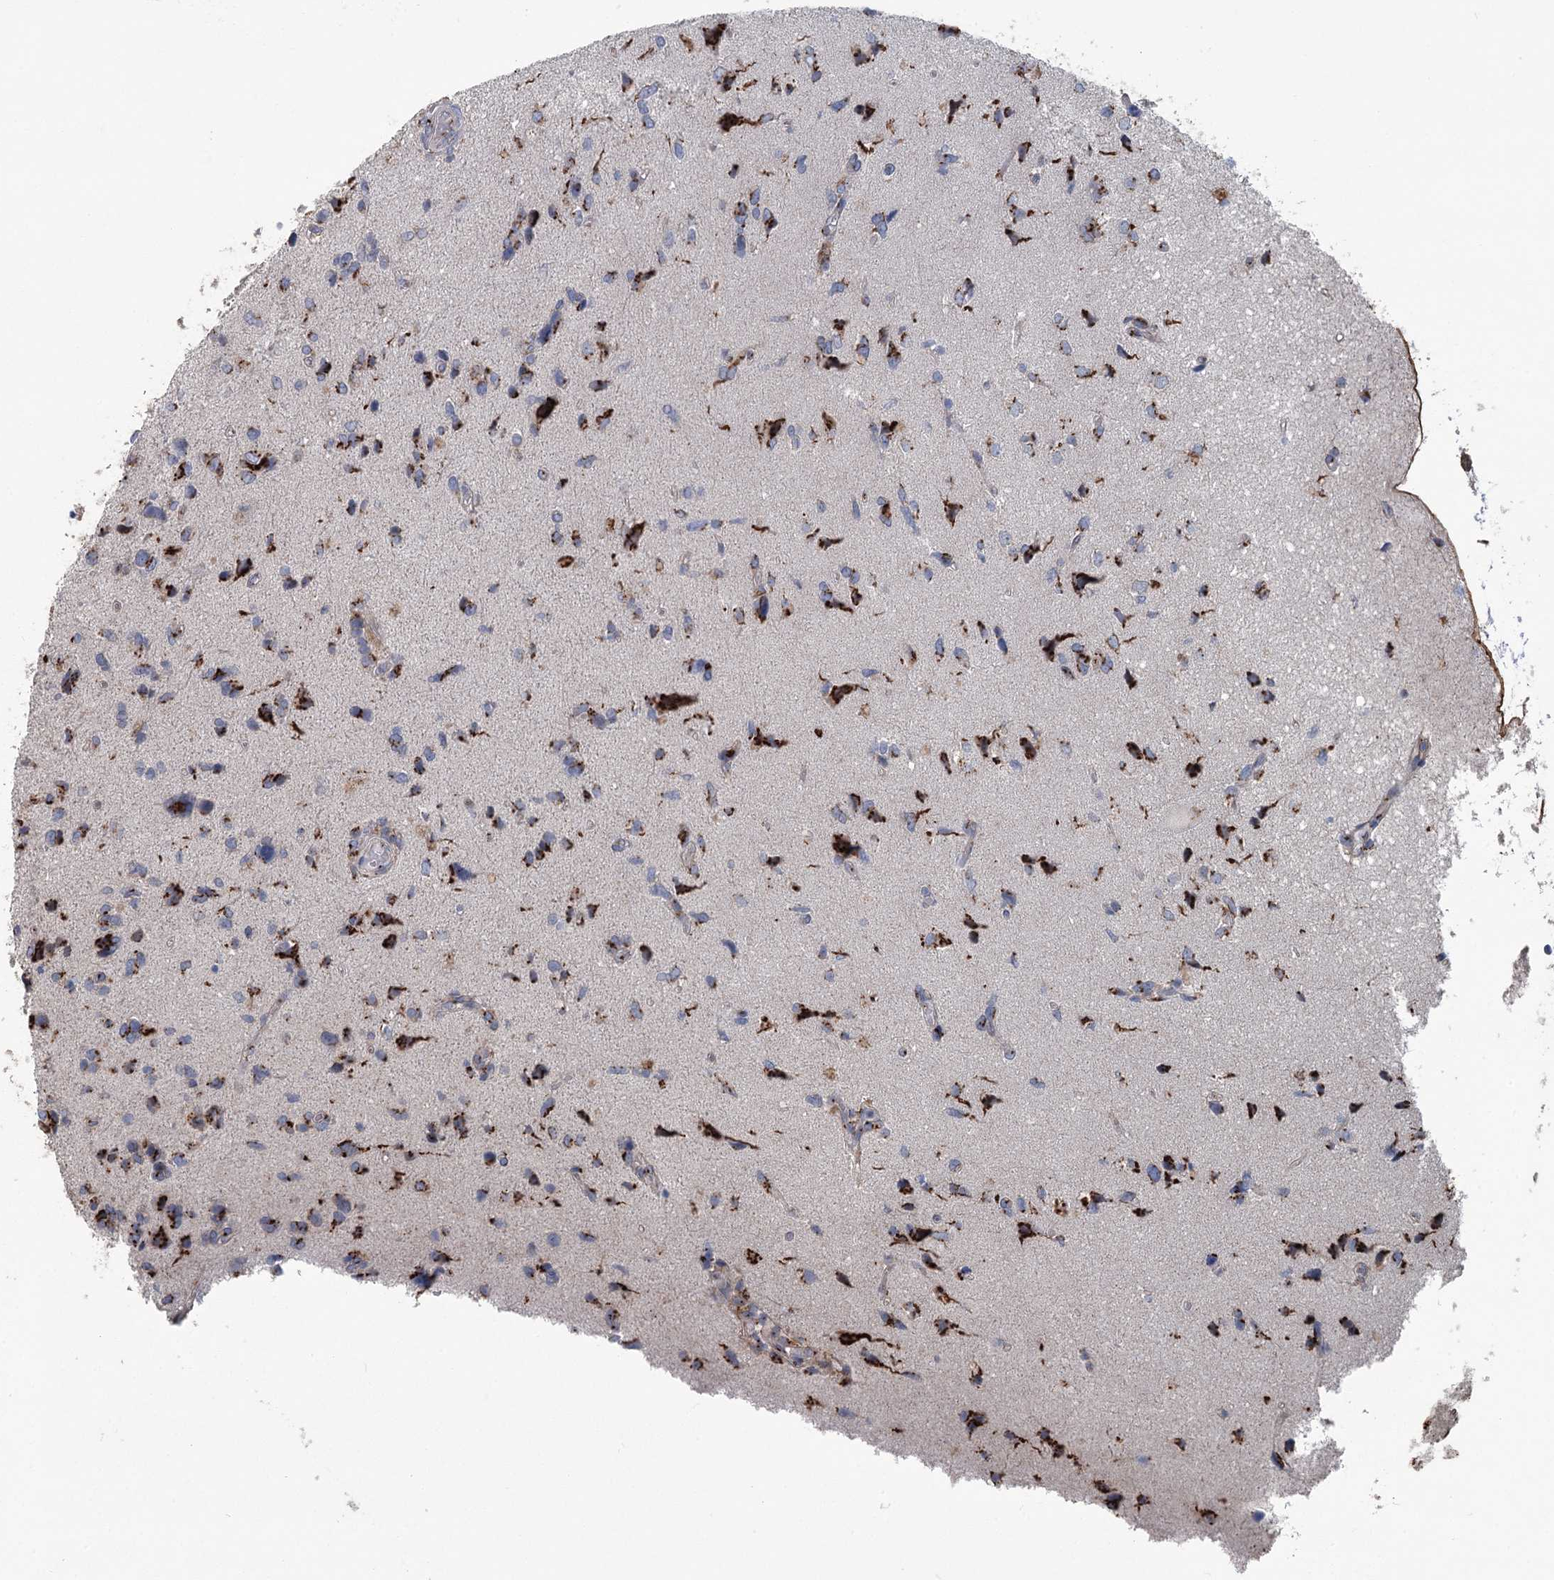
{"staining": {"intensity": "strong", "quantity": "<25%", "location": "cytoplasmic/membranous"}, "tissue": "glioma", "cell_type": "Tumor cells", "image_type": "cancer", "snomed": [{"axis": "morphology", "description": "Glioma, malignant, High grade"}, {"axis": "topography", "description": "Brain"}], "caption": "This image reveals IHC staining of human malignant glioma (high-grade), with medium strong cytoplasmic/membranous staining in about <25% of tumor cells.", "gene": "ITIH5", "patient": {"sex": "female", "age": 59}}